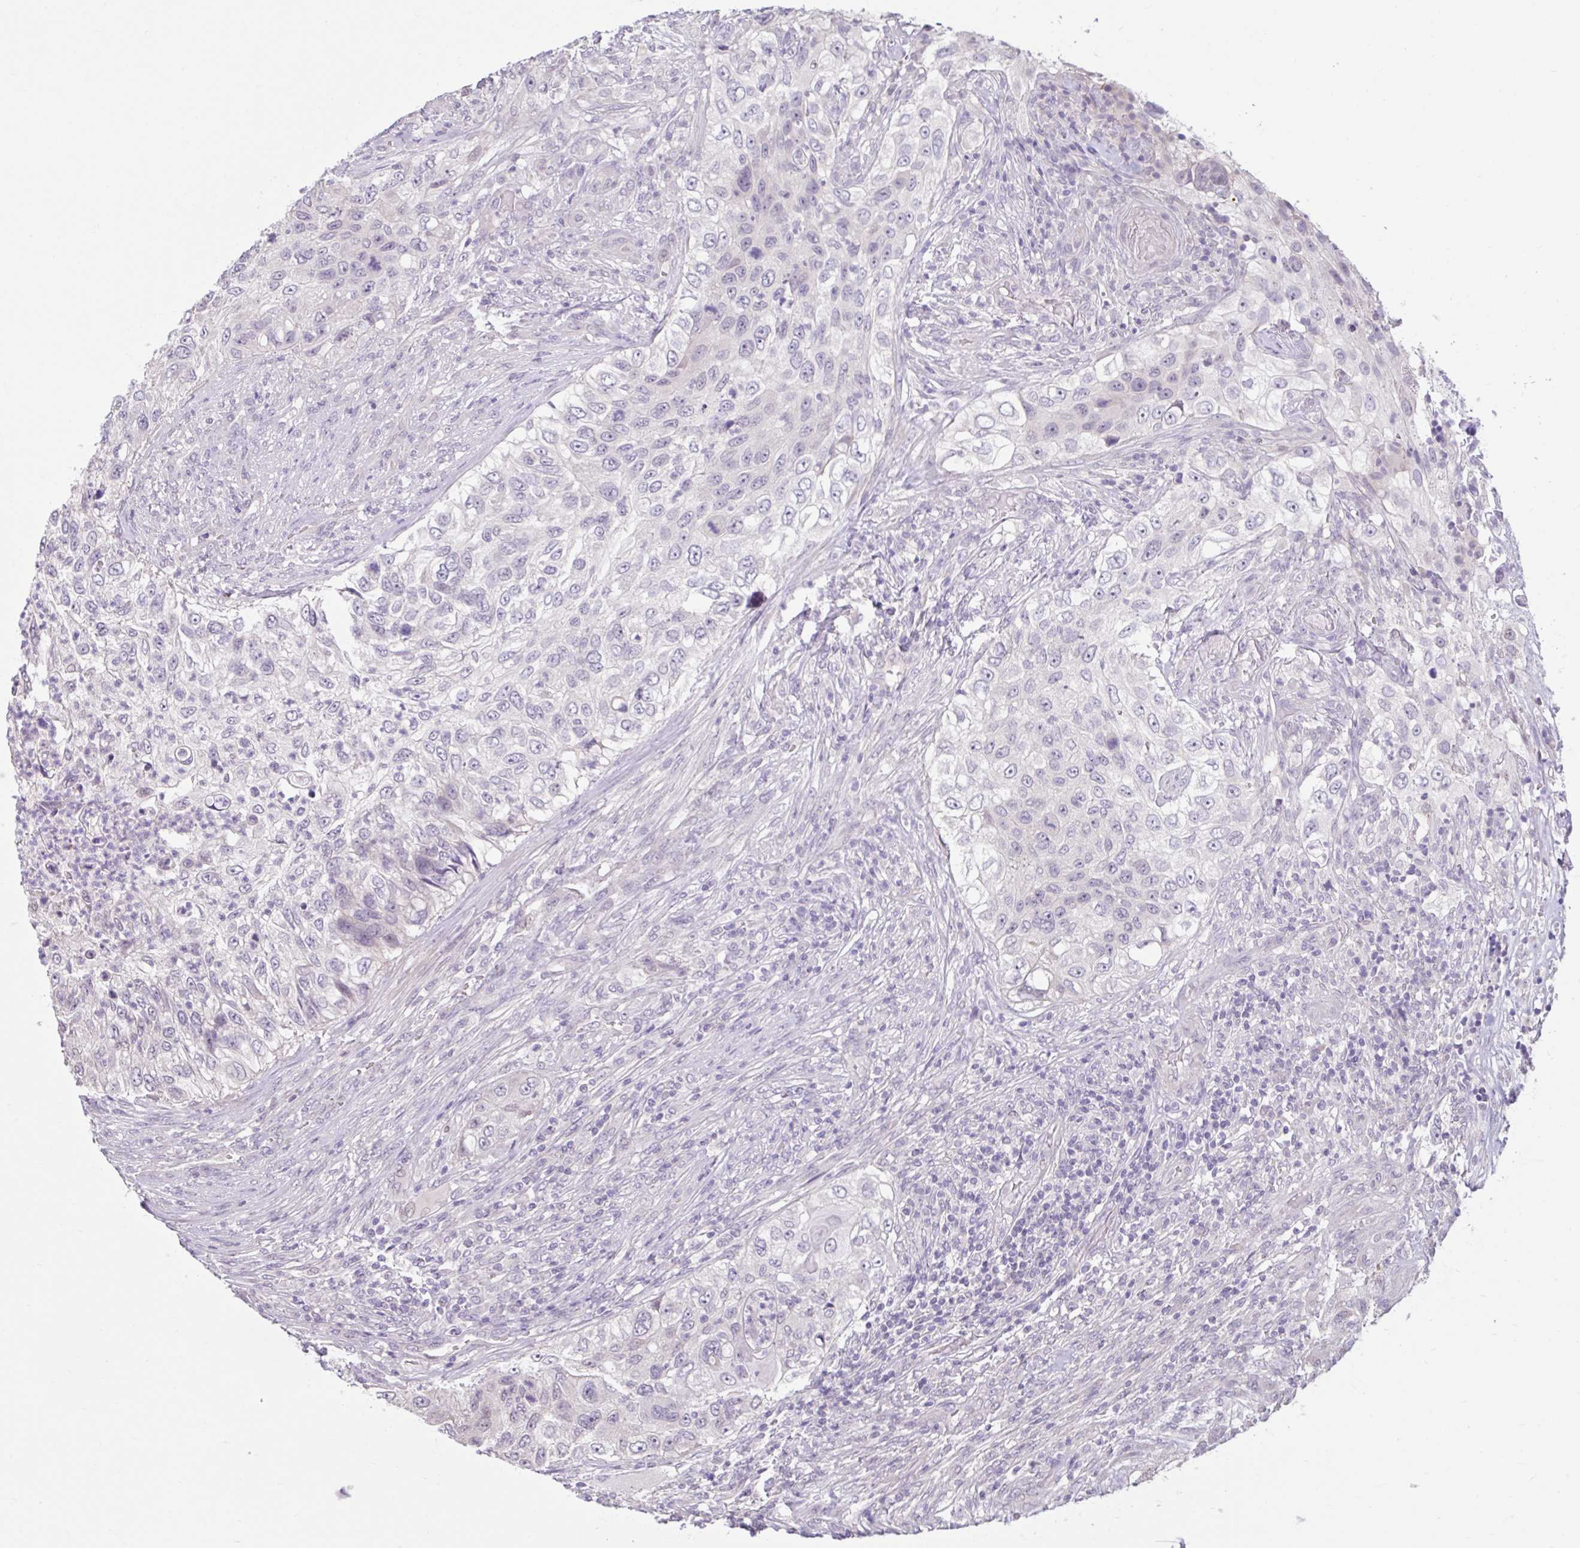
{"staining": {"intensity": "negative", "quantity": "none", "location": "none"}, "tissue": "urothelial cancer", "cell_type": "Tumor cells", "image_type": "cancer", "snomed": [{"axis": "morphology", "description": "Urothelial carcinoma, High grade"}, {"axis": "topography", "description": "Urinary bladder"}], "caption": "Immunohistochemistry (IHC) micrograph of urothelial cancer stained for a protein (brown), which exhibits no staining in tumor cells. The staining is performed using DAB (3,3'-diaminobenzidine) brown chromogen with nuclei counter-stained in using hematoxylin.", "gene": "CDH19", "patient": {"sex": "female", "age": 60}}